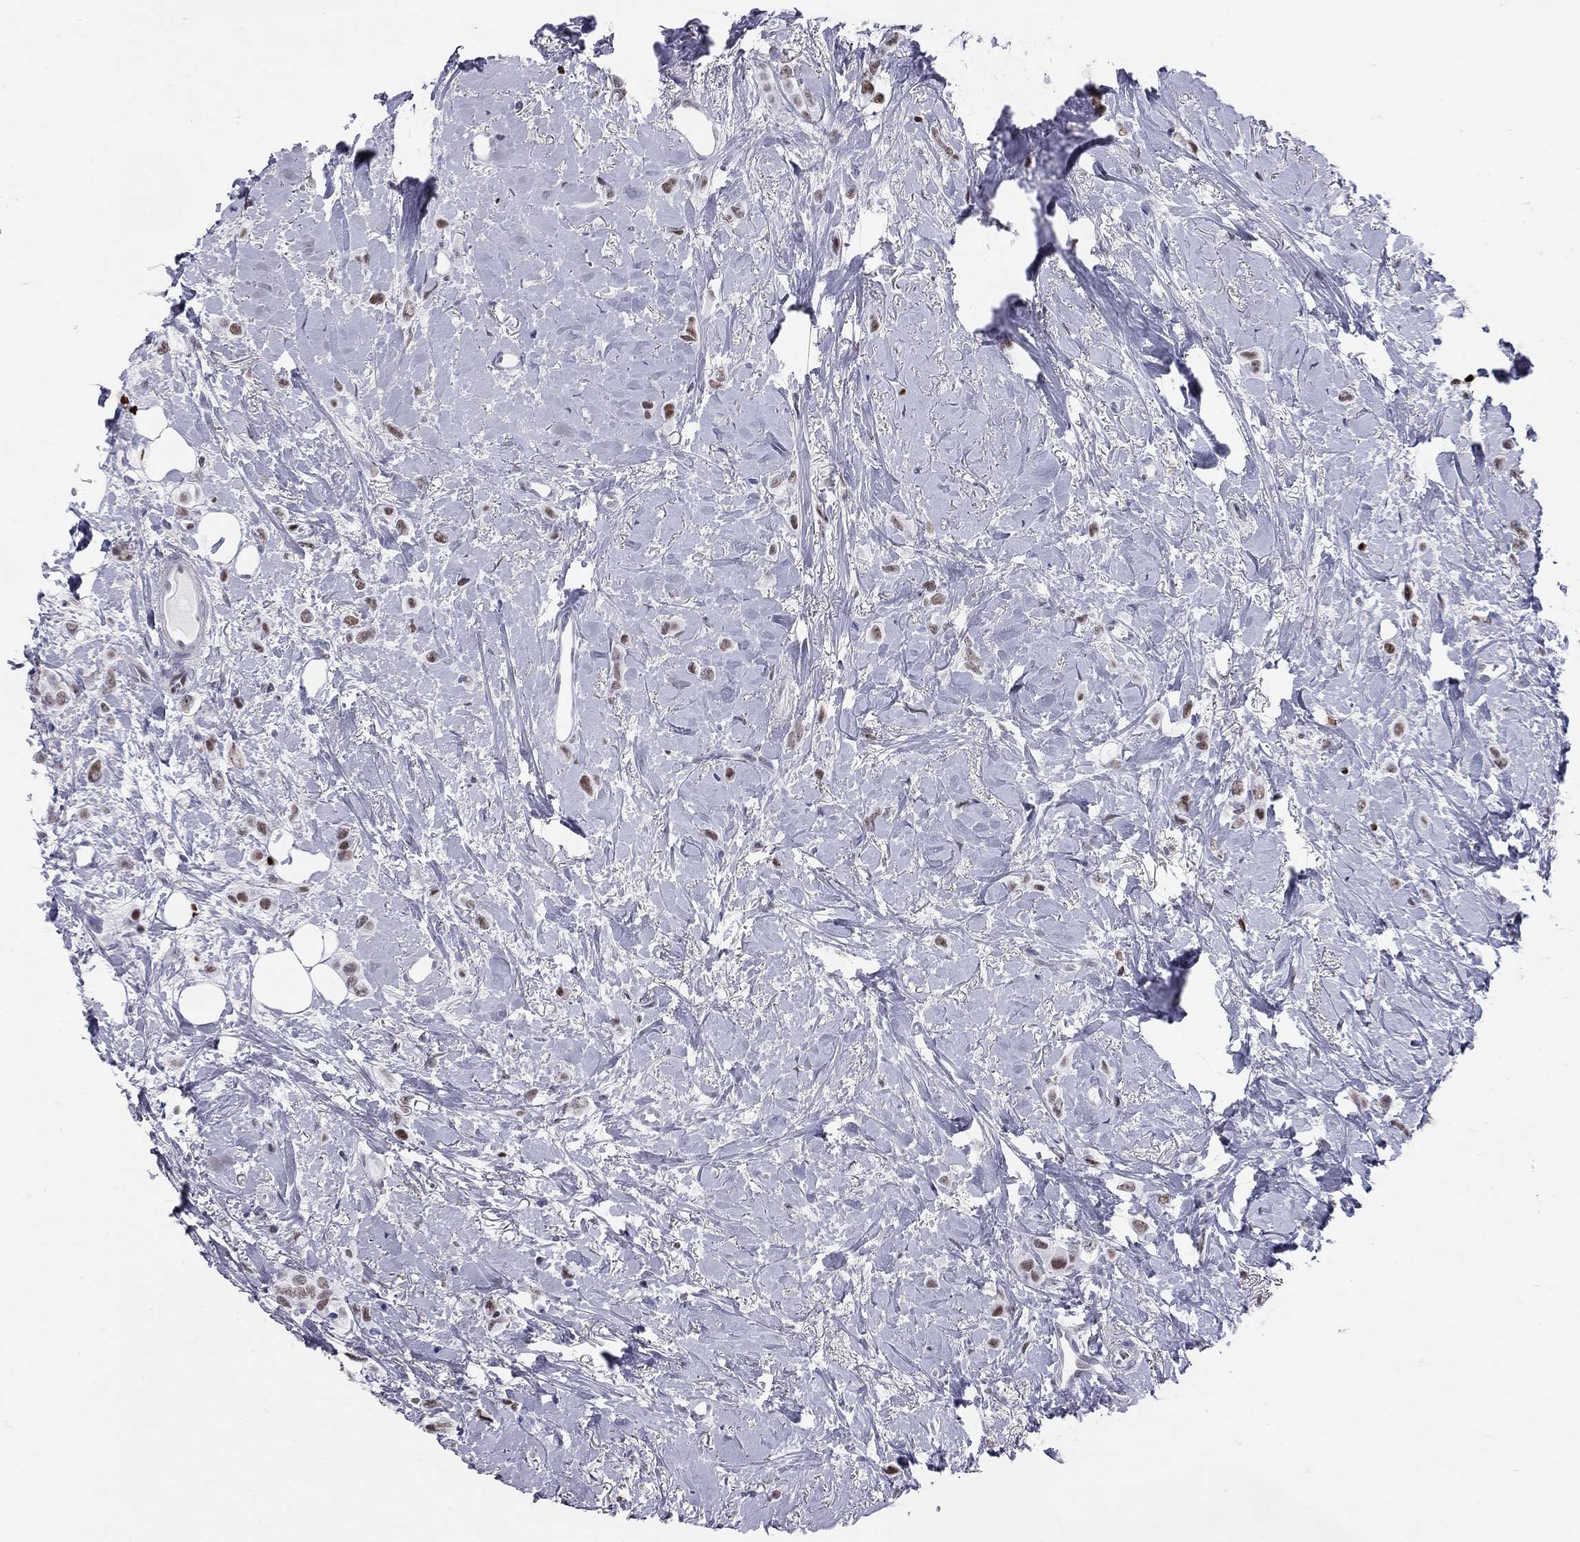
{"staining": {"intensity": "moderate", "quantity": "25%-75%", "location": "nuclear"}, "tissue": "breast cancer", "cell_type": "Tumor cells", "image_type": "cancer", "snomed": [{"axis": "morphology", "description": "Lobular carcinoma"}, {"axis": "topography", "description": "Breast"}], "caption": "Immunohistochemical staining of lobular carcinoma (breast) reveals moderate nuclear protein staining in about 25%-75% of tumor cells. (Brightfield microscopy of DAB IHC at high magnification).", "gene": "PCGF3", "patient": {"sex": "female", "age": 66}}